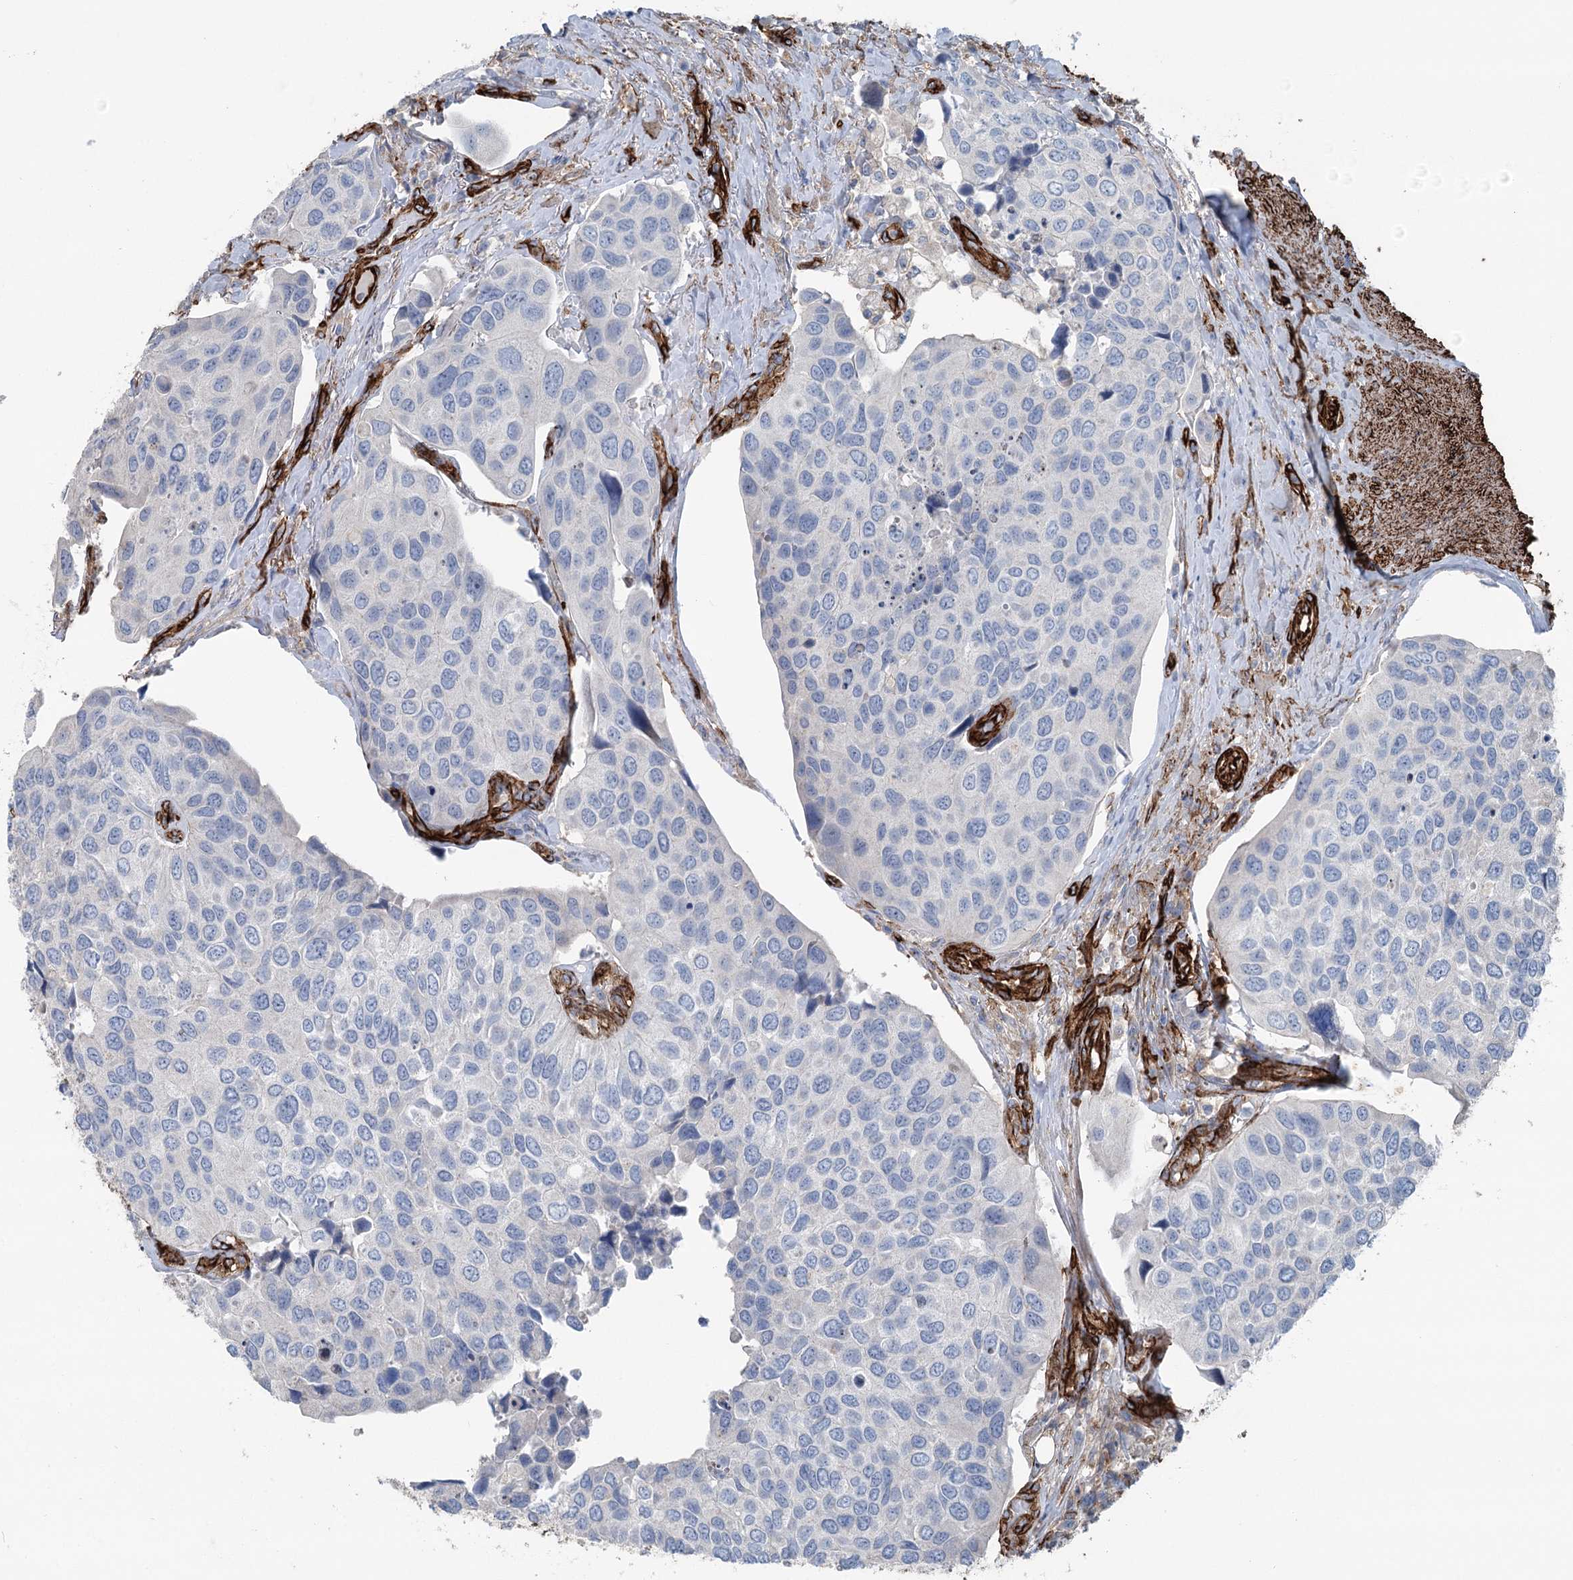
{"staining": {"intensity": "negative", "quantity": "none", "location": "none"}, "tissue": "urothelial cancer", "cell_type": "Tumor cells", "image_type": "cancer", "snomed": [{"axis": "morphology", "description": "Urothelial carcinoma, High grade"}, {"axis": "topography", "description": "Urinary bladder"}], "caption": "A histopathology image of urothelial cancer stained for a protein exhibits no brown staining in tumor cells.", "gene": "IQSEC1", "patient": {"sex": "male", "age": 74}}